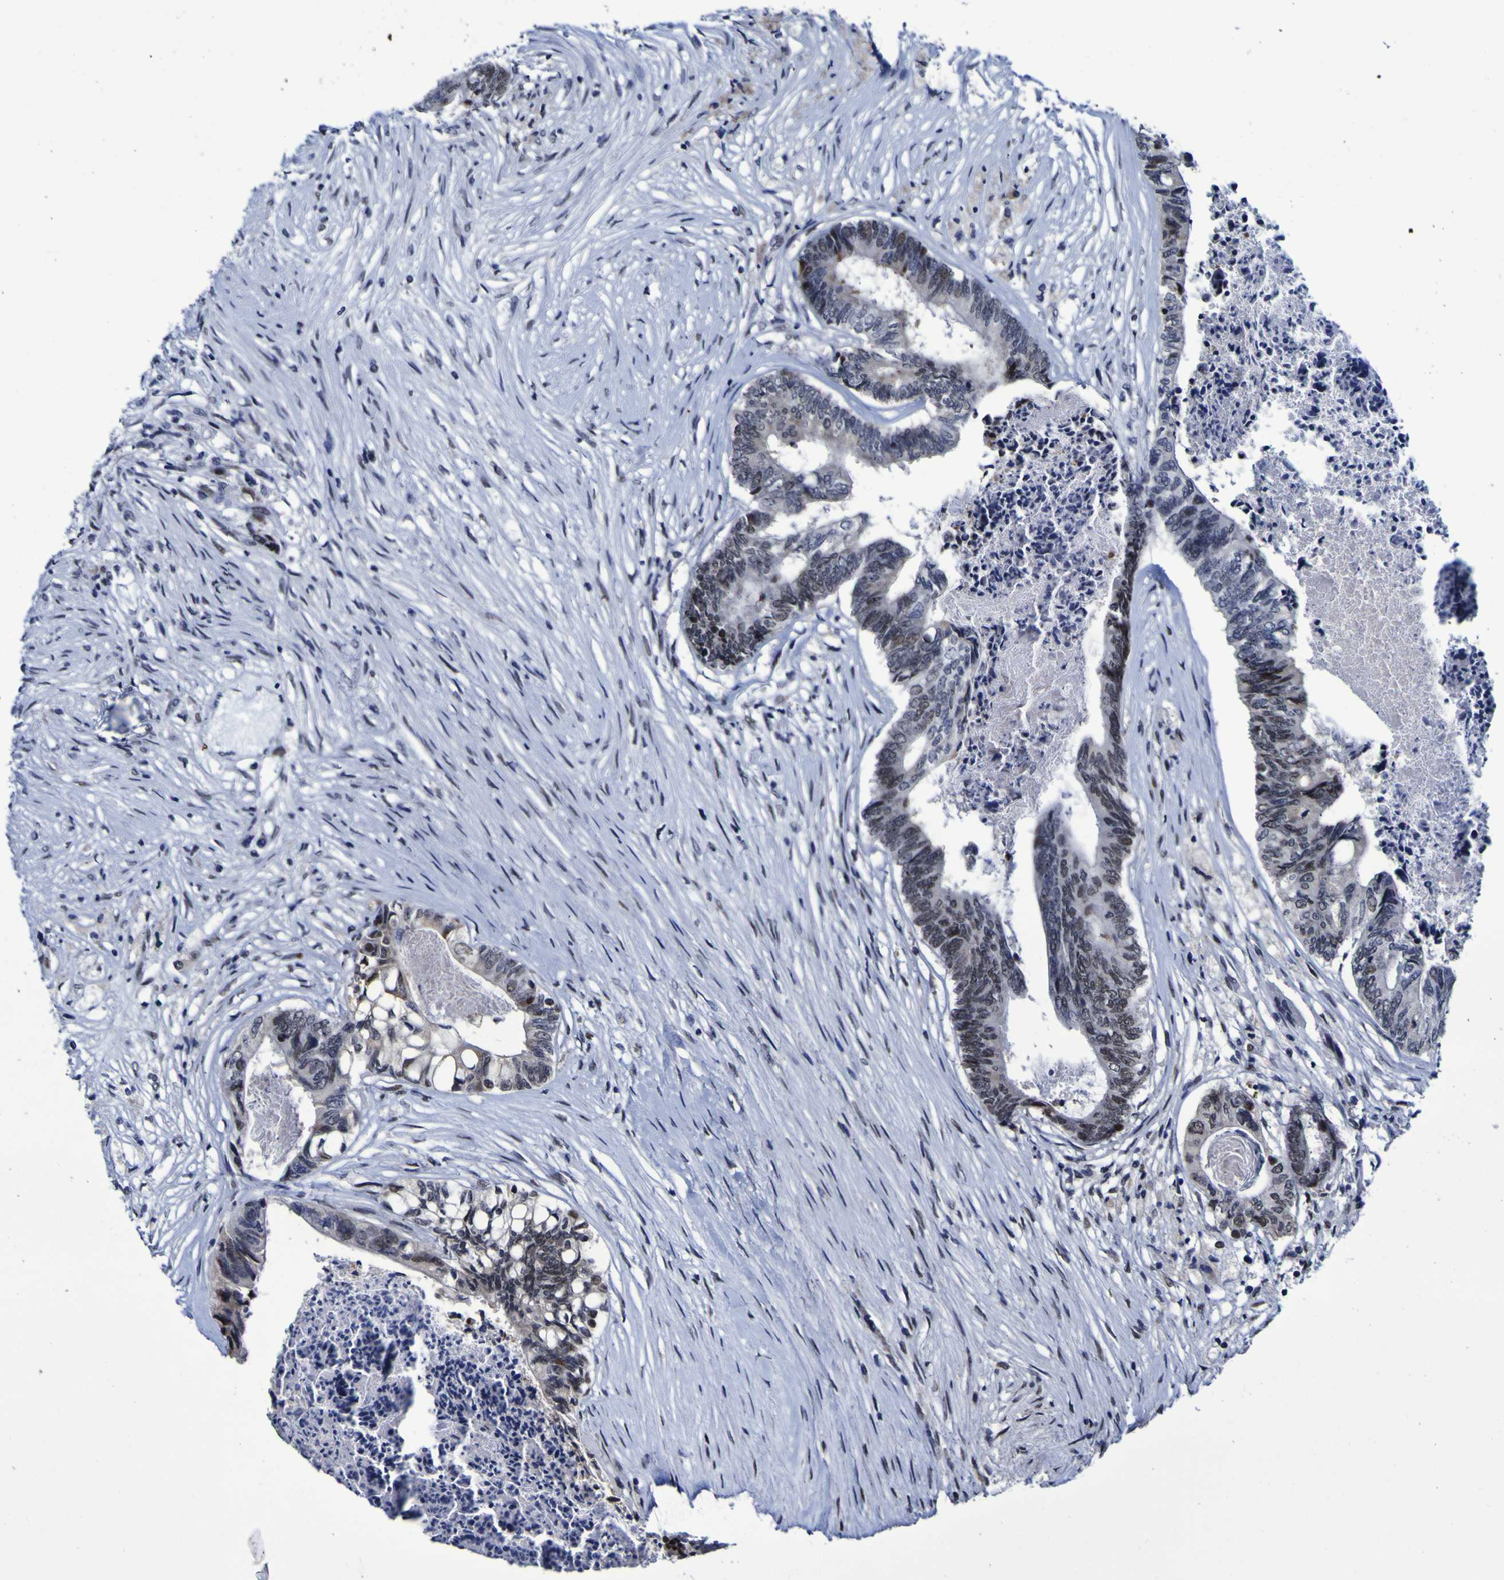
{"staining": {"intensity": "weak", "quantity": "25%-75%", "location": "nuclear"}, "tissue": "colorectal cancer", "cell_type": "Tumor cells", "image_type": "cancer", "snomed": [{"axis": "morphology", "description": "Adenocarcinoma, NOS"}, {"axis": "topography", "description": "Rectum"}], "caption": "High-power microscopy captured an IHC image of colorectal cancer, revealing weak nuclear positivity in approximately 25%-75% of tumor cells.", "gene": "MBD3", "patient": {"sex": "male", "age": 63}}